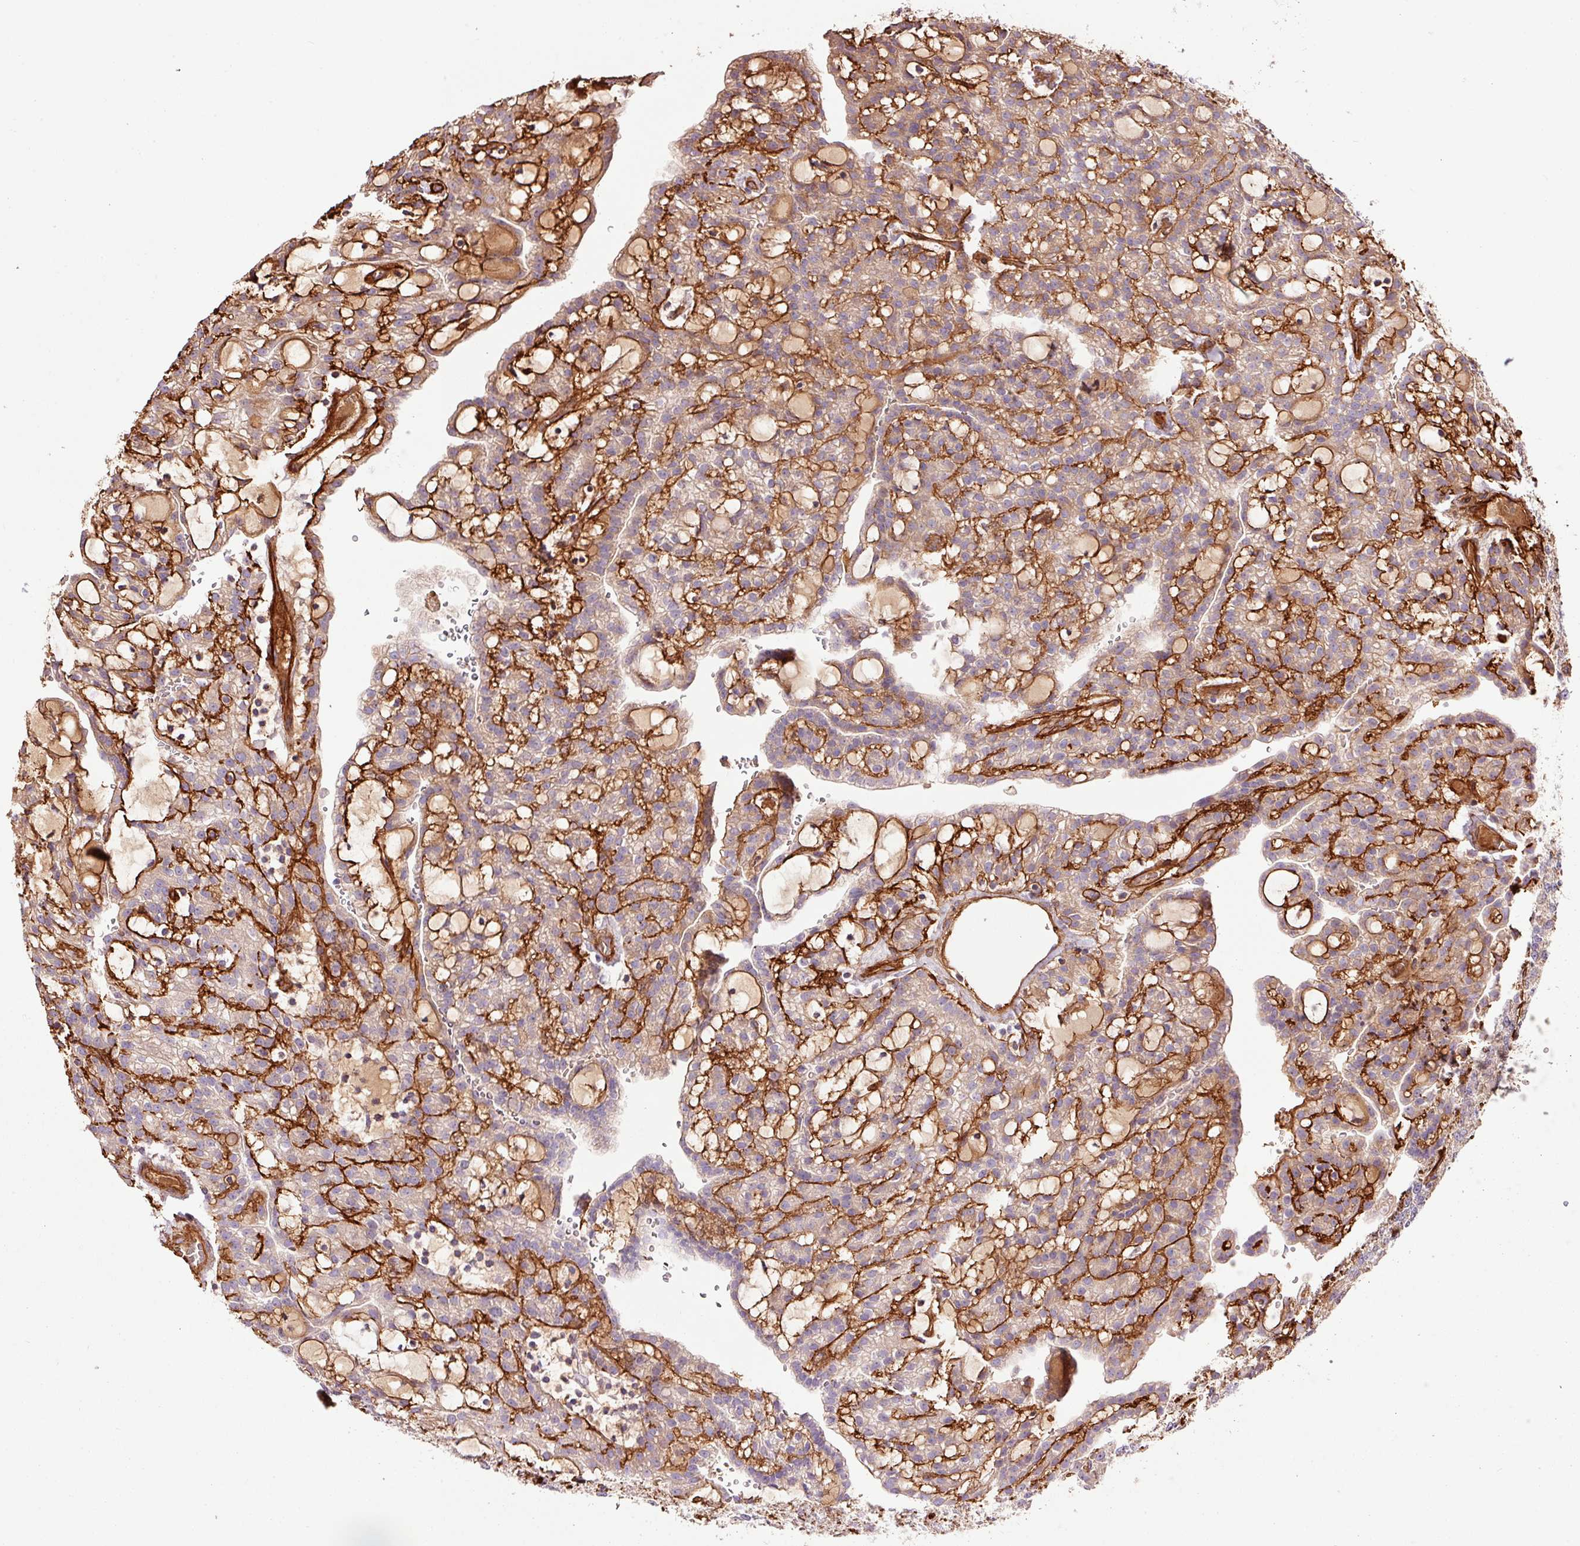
{"staining": {"intensity": "weak", "quantity": "25%-75%", "location": "cytoplasmic/membranous"}, "tissue": "renal cancer", "cell_type": "Tumor cells", "image_type": "cancer", "snomed": [{"axis": "morphology", "description": "Adenocarcinoma, NOS"}, {"axis": "topography", "description": "Kidney"}], "caption": "Renal adenocarcinoma stained for a protein shows weak cytoplasmic/membranous positivity in tumor cells. Nuclei are stained in blue.", "gene": "NID2", "patient": {"sex": "male", "age": 63}}